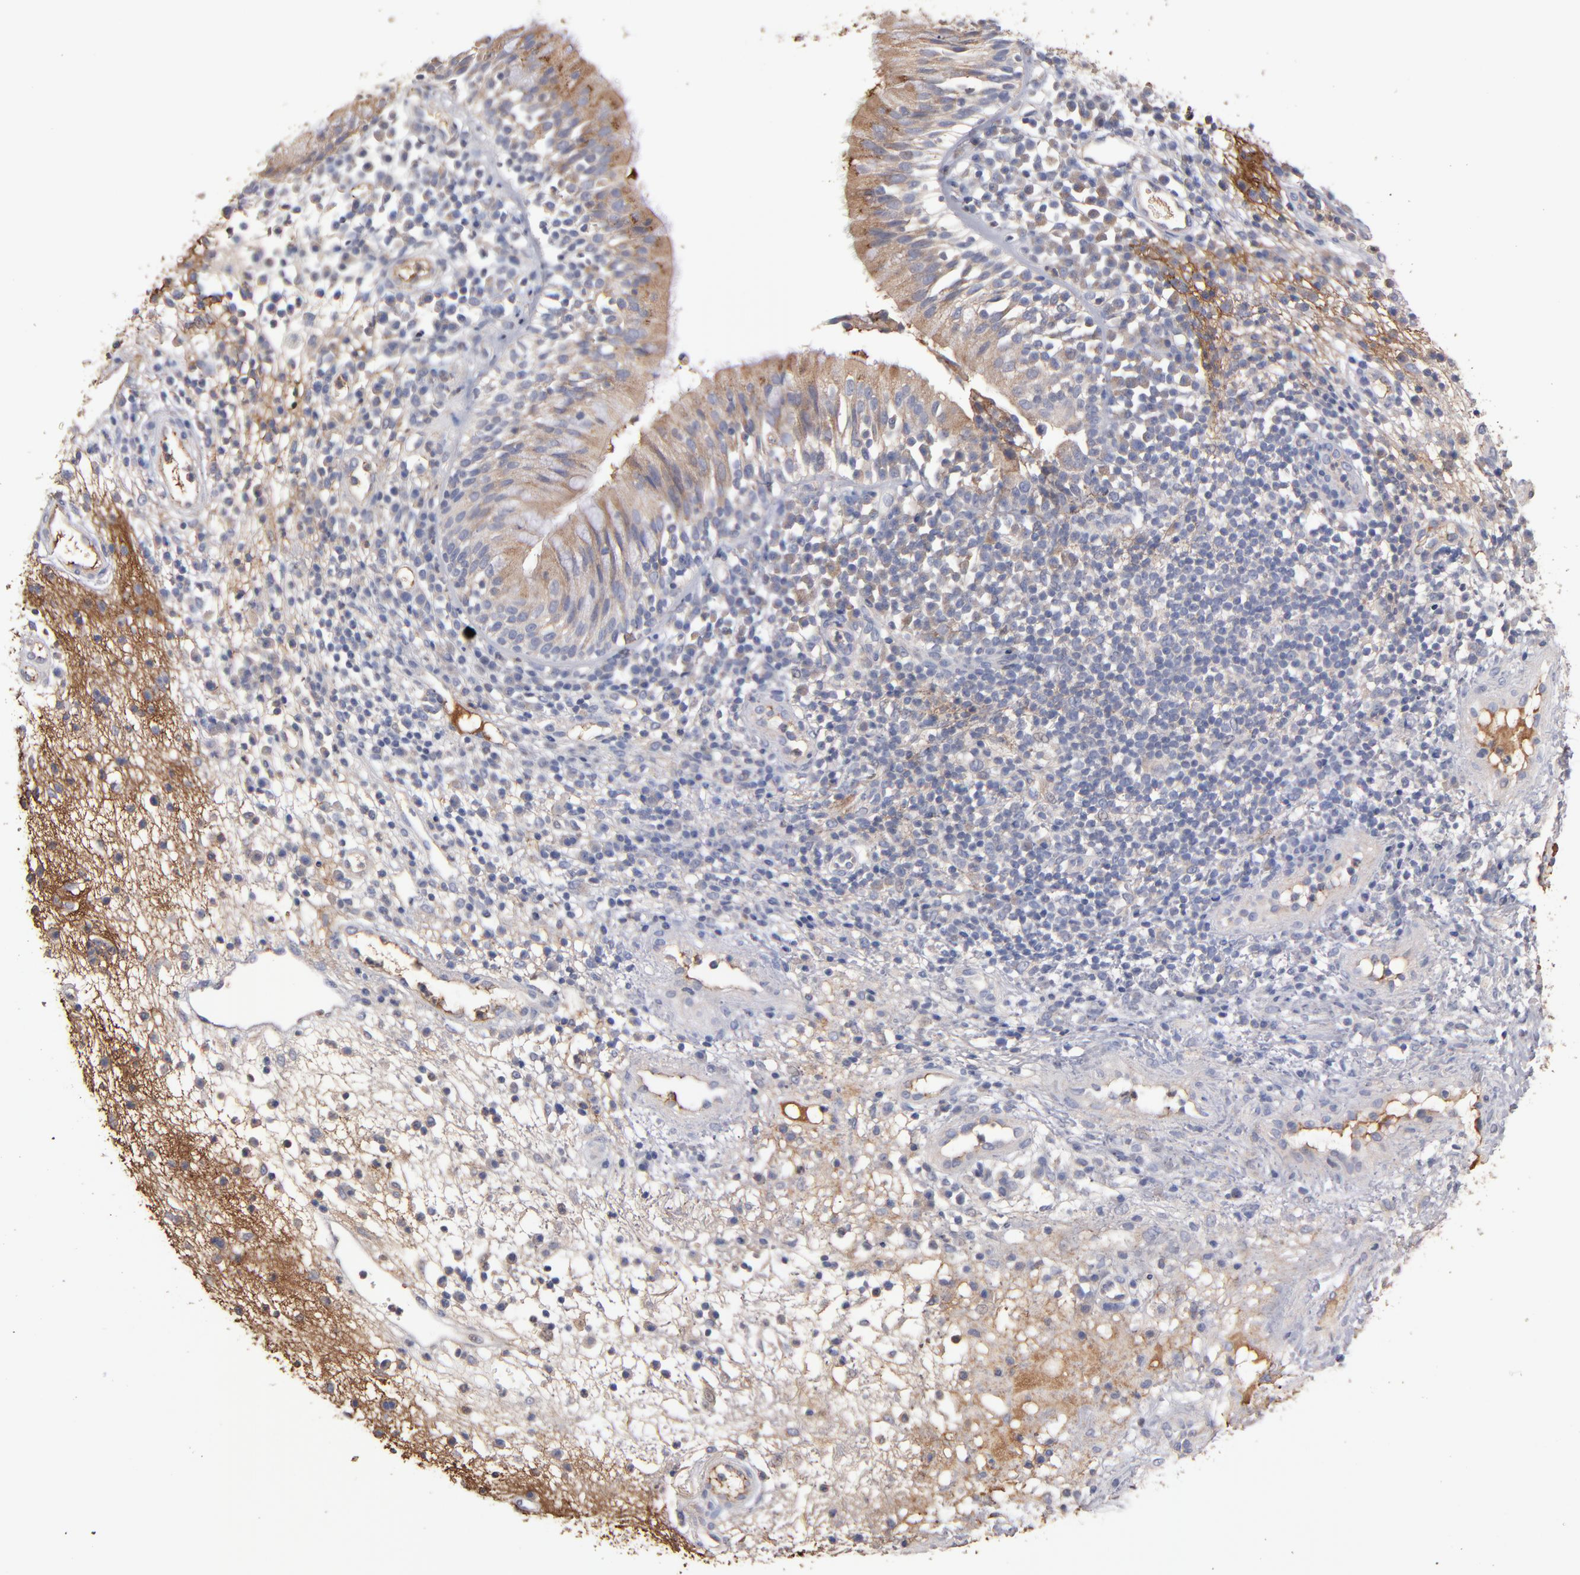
{"staining": {"intensity": "moderate", "quantity": ">75%", "location": "cytoplasmic/membranous"}, "tissue": "nasopharynx", "cell_type": "Respiratory epithelial cells", "image_type": "normal", "snomed": [{"axis": "morphology", "description": "Normal tissue, NOS"}, {"axis": "morphology", "description": "Inflammation, NOS"}, {"axis": "morphology", "description": "Malignant melanoma, Metastatic site"}, {"axis": "topography", "description": "Nasopharynx"}], "caption": "Immunohistochemical staining of normal human nasopharynx shows >75% levels of moderate cytoplasmic/membranous protein staining in approximately >75% of respiratory epithelial cells. (DAB = brown stain, brightfield microscopy at high magnification).", "gene": "DACT1", "patient": {"sex": "female", "age": 55}}